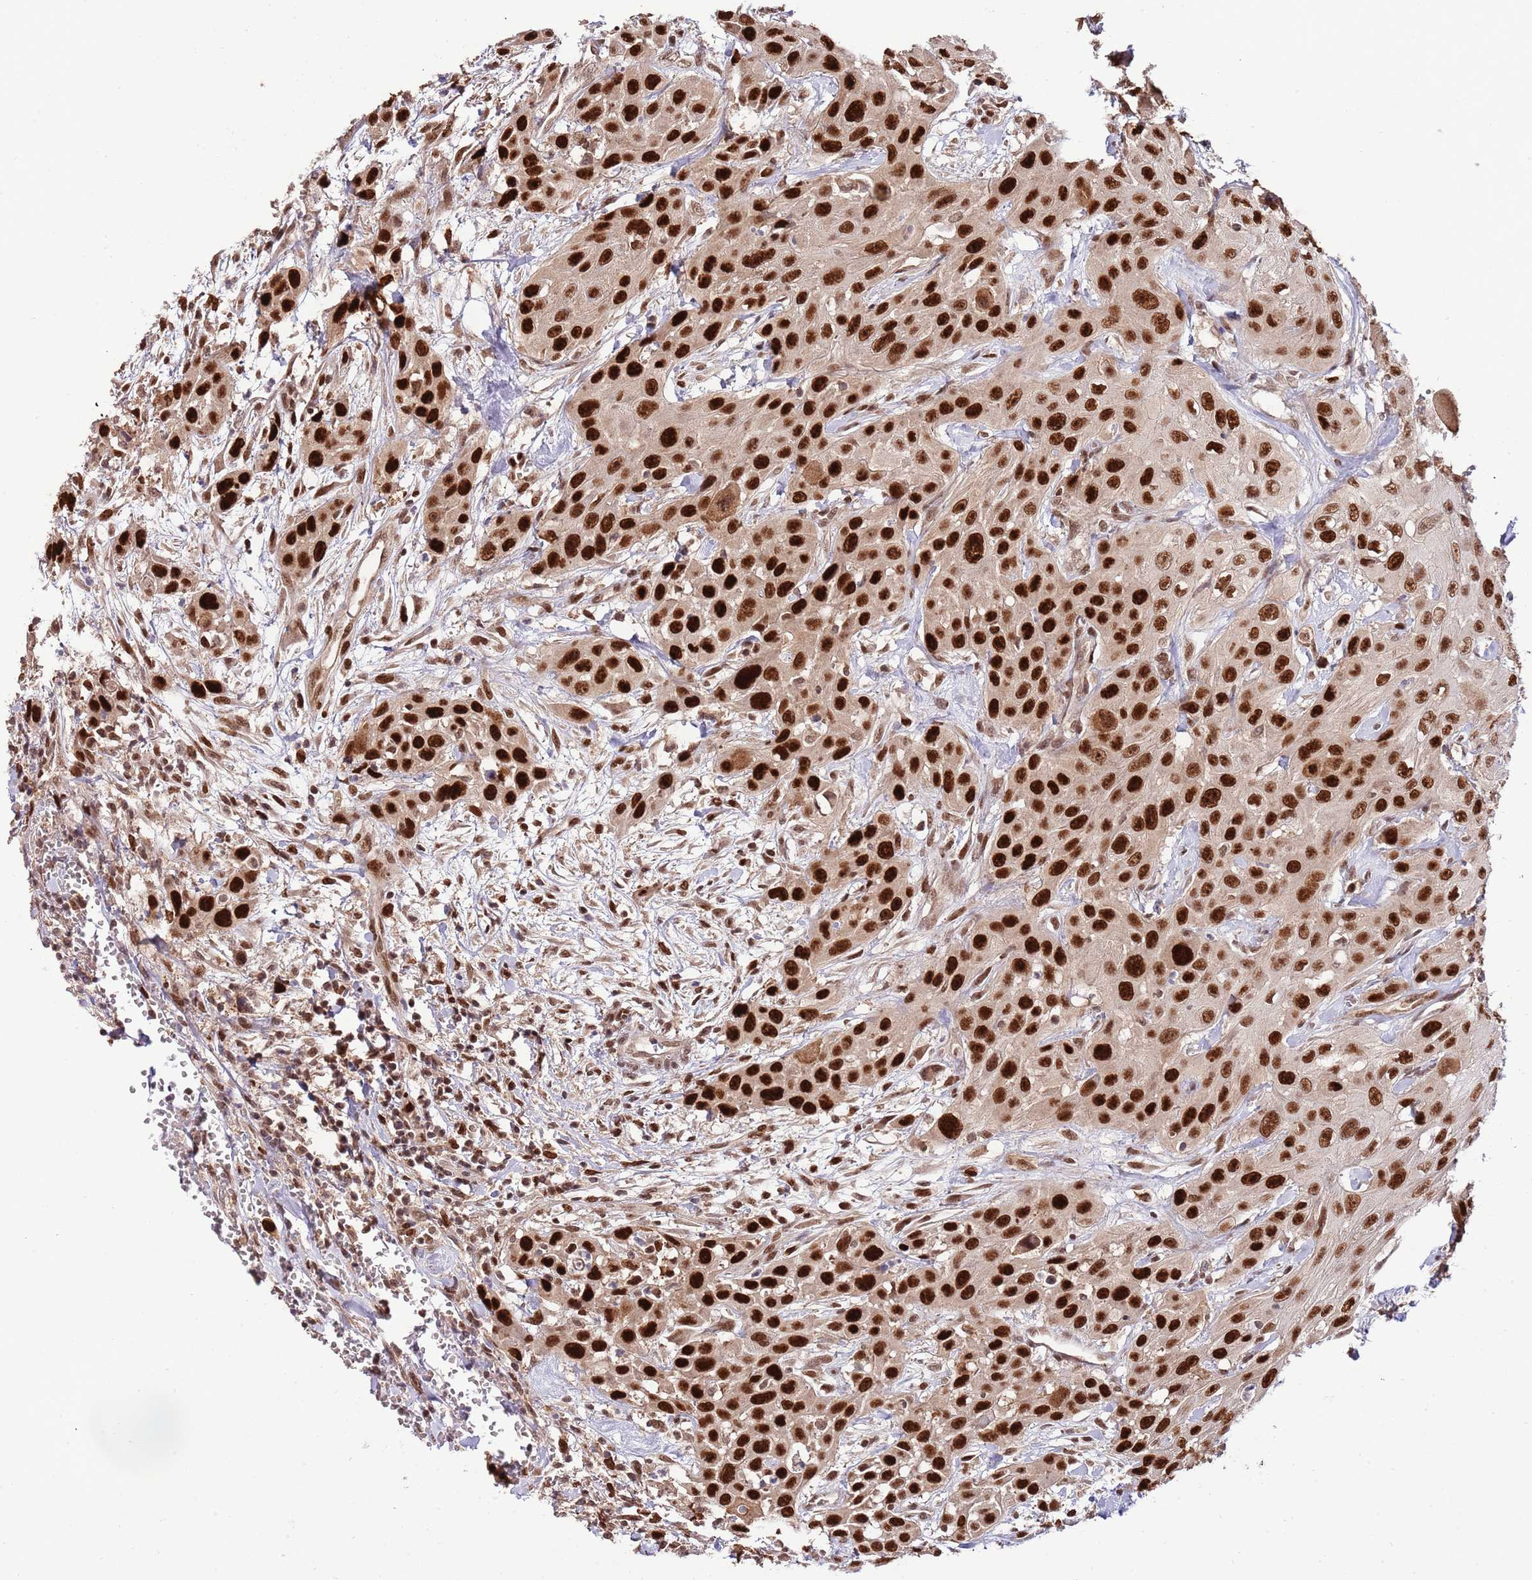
{"staining": {"intensity": "strong", "quantity": ">75%", "location": "nuclear"}, "tissue": "head and neck cancer", "cell_type": "Tumor cells", "image_type": "cancer", "snomed": [{"axis": "morphology", "description": "Squamous cell carcinoma, NOS"}, {"axis": "topography", "description": "Head-Neck"}], "caption": "High-magnification brightfield microscopy of head and neck squamous cell carcinoma stained with DAB (3,3'-diaminobenzidine) (brown) and counterstained with hematoxylin (blue). tumor cells exhibit strong nuclear expression is appreciated in about>75% of cells.", "gene": "RIF1", "patient": {"sex": "male", "age": 81}}